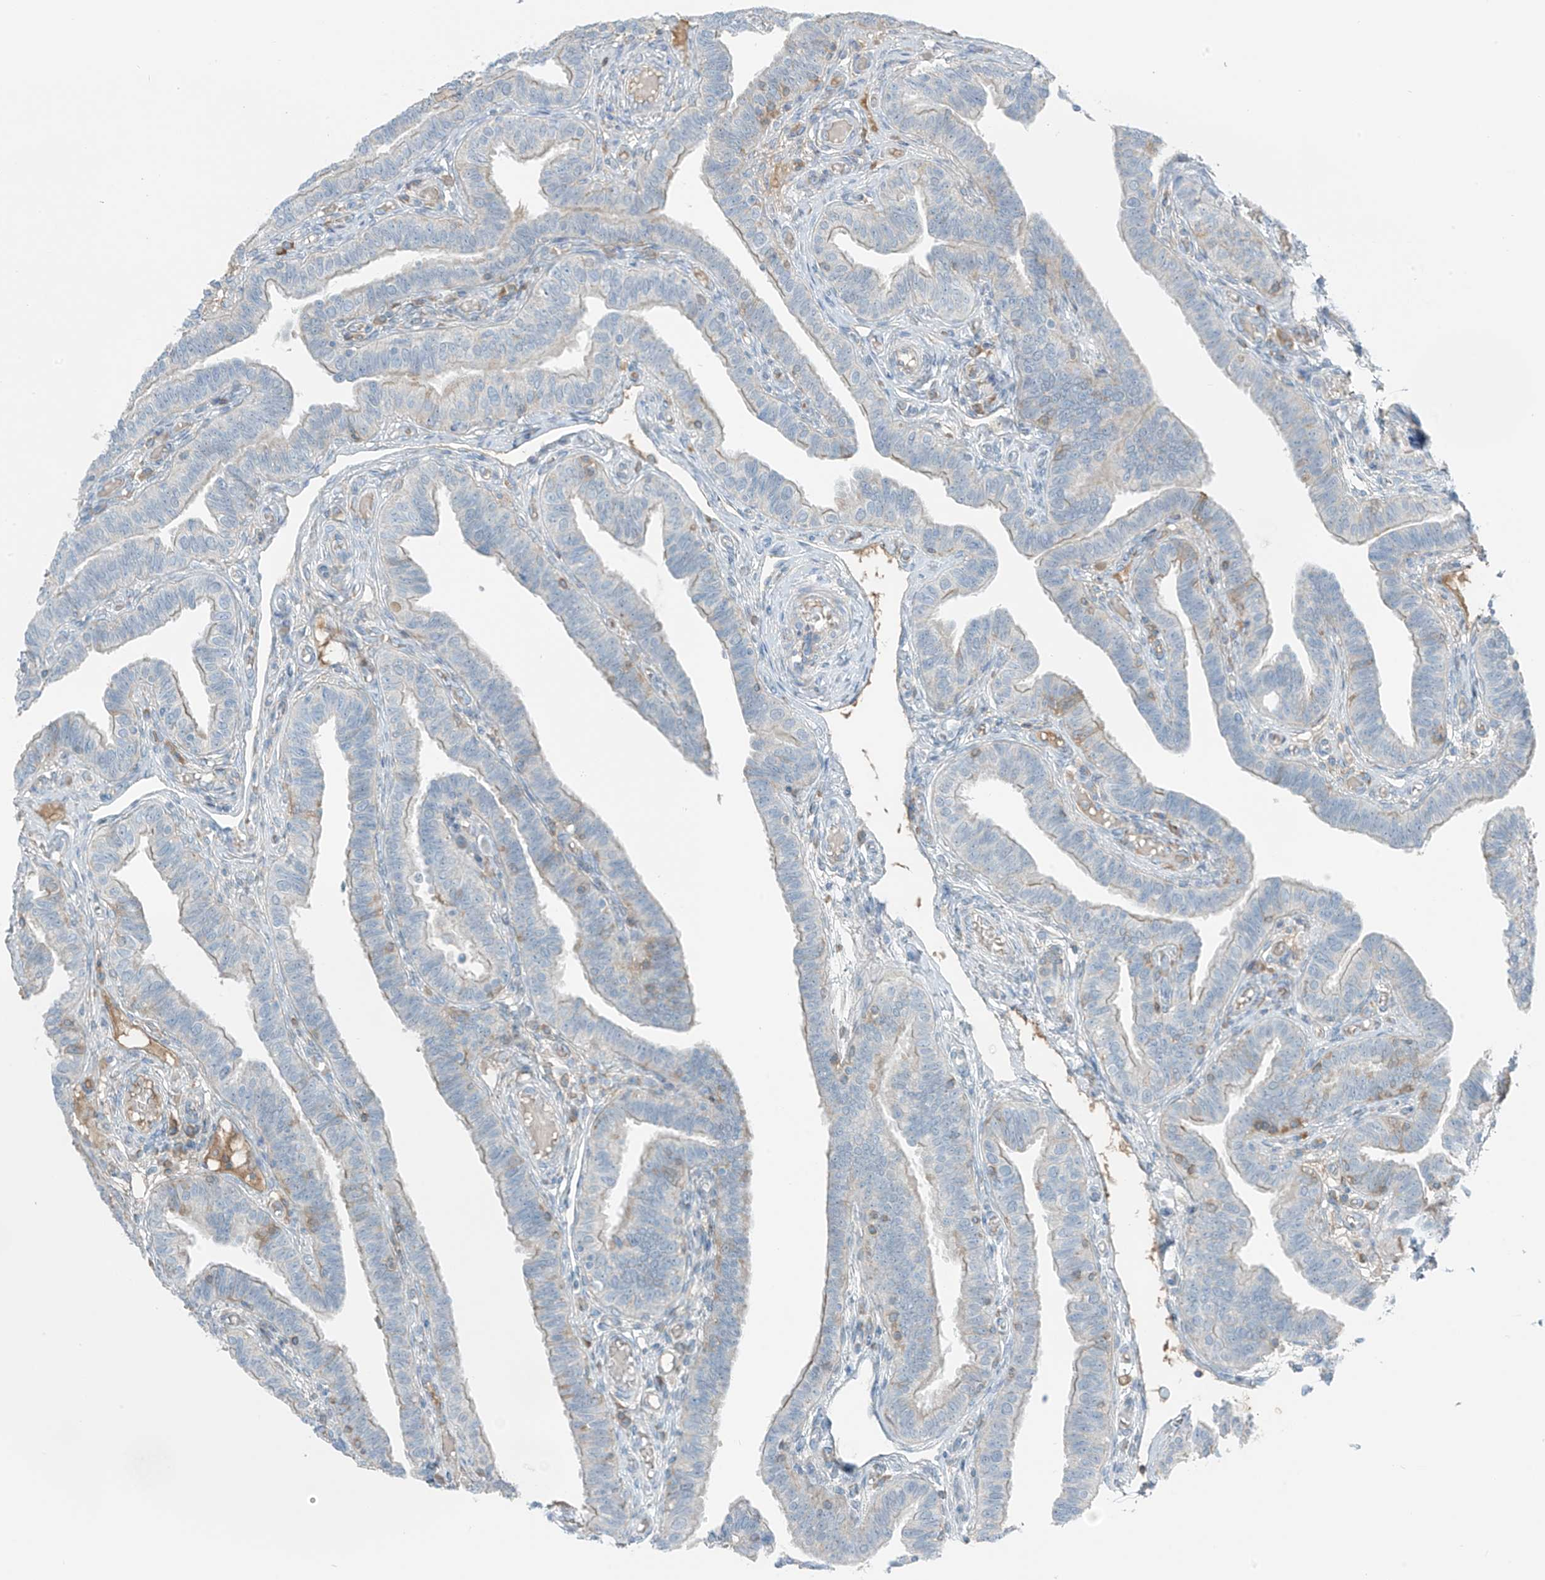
{"staining": {"intensity": "moderate", "quantity": "<25%", "location": "cytoplasmic/membranous"}, "tissue": "fallopian tube", "cell_type": "Glandular cells", "image_type": "normal", "snomed": [{"axis": "morphology", "description": "Normal tissue, NOS"}, {"axis": "topography", "description": "Fallopian tube"}], "caption": "Protein expression analysis of unremarkable human fallopian tube reveals moderate cytoplasmic/membranous positivity in about <25% of glandular cells. Using DAB (brown) and hematoxylin (blue) stains, captured at high magnification using brightfield microscopy.", "gene": "FAM131C", "patient": {"sex": "female", "age": 39}}